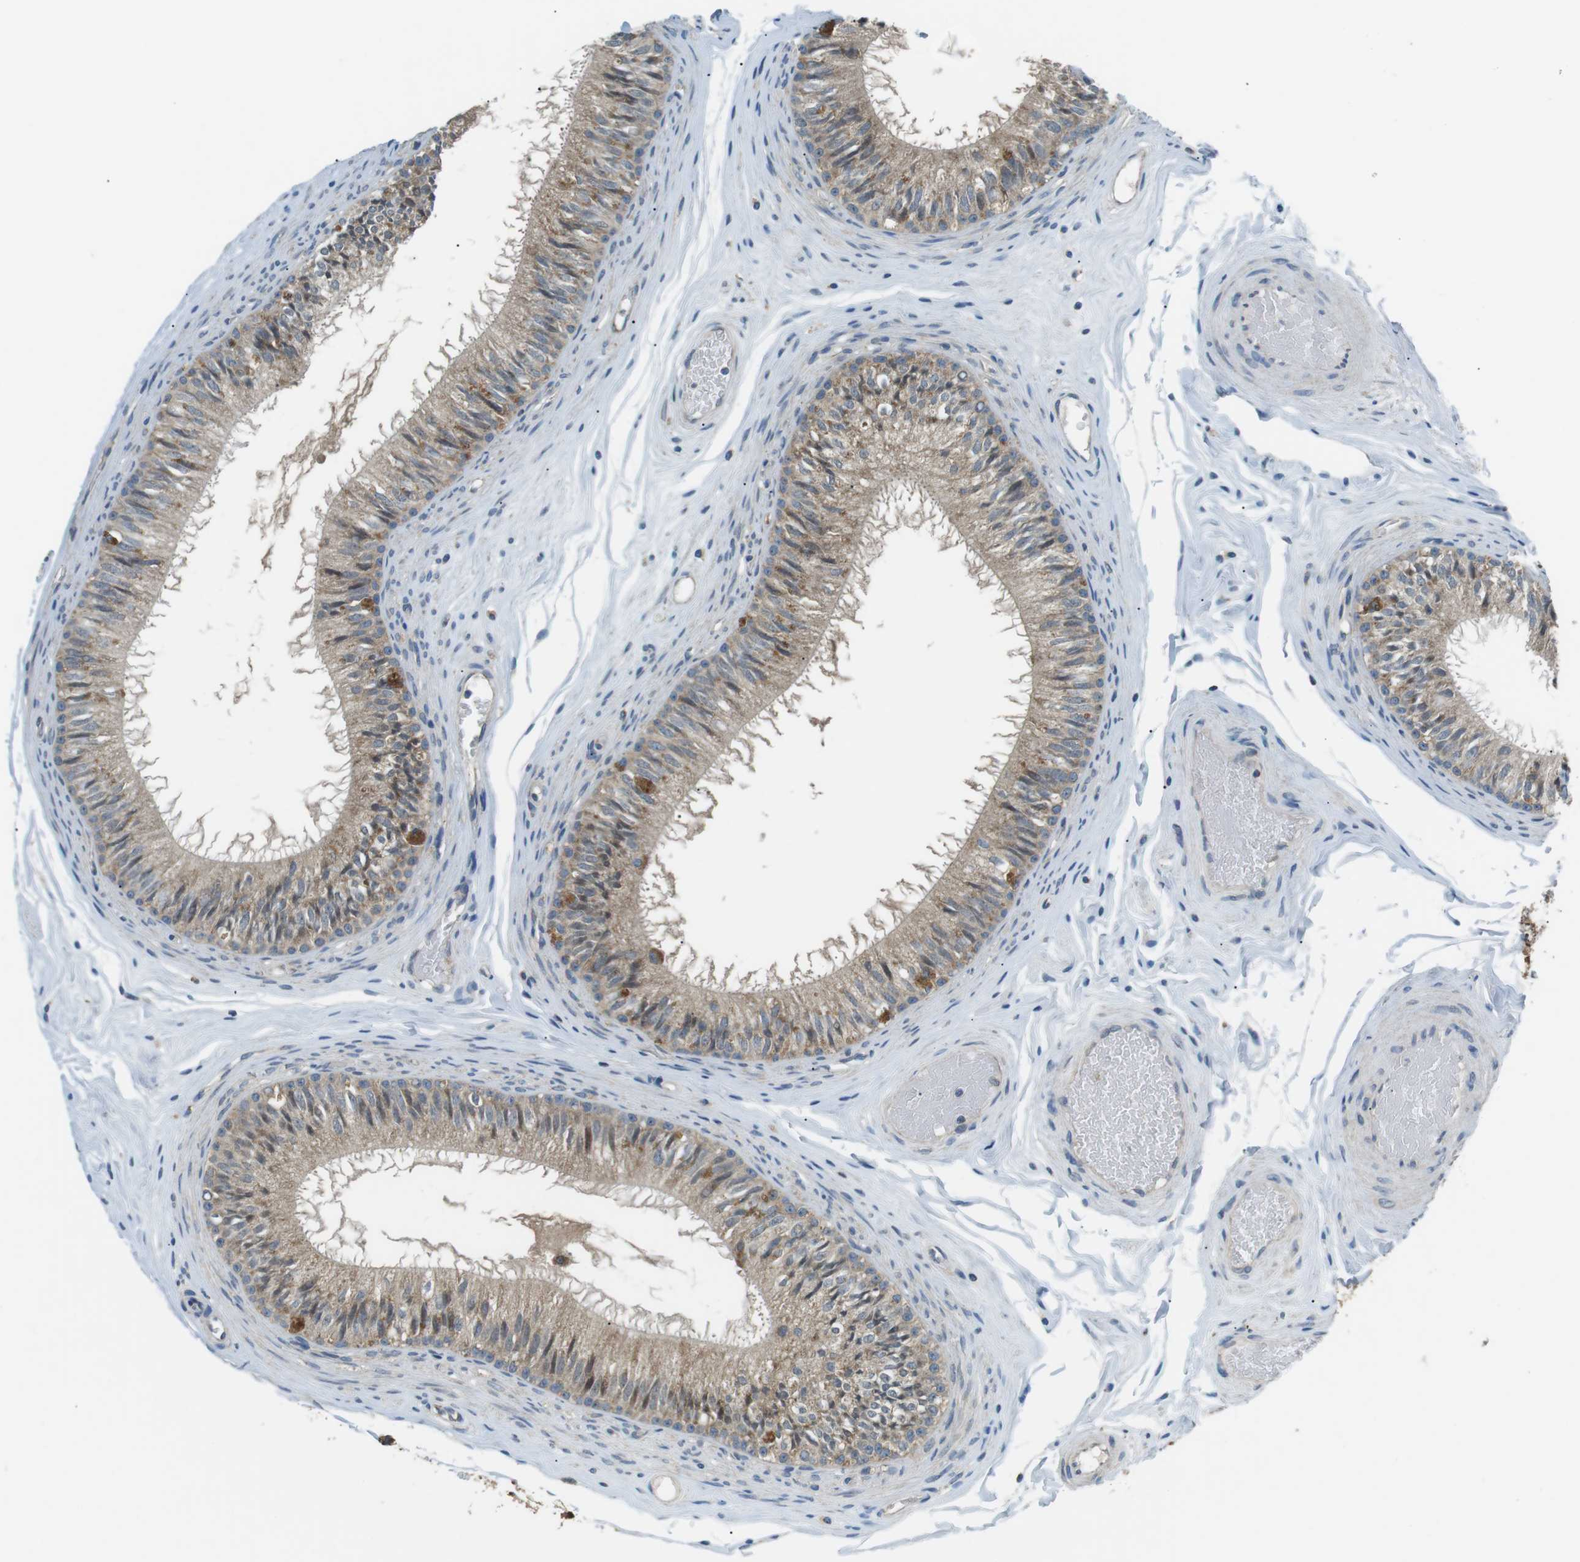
{"staining": {"intensity": "moderate", "quantity": ">75%", "location": "cytoplasmic/membranous"}, "tissue": "epididymis", "cell_type": "Glandular cells", "image_type": "normal", "snomed": [{"axis": "morphology", "description": "Normal tissue, NOS"}, {"axis": "topography", "description": "Testis"}, {"axis": "topography", "description": "Epididymis"}], "caption": "Epididymis stained with IHC exhibits moderate cytoplasmic/membranous positivity in about >75% of glandular cells.", "gene": "BACE1", "patient": {"sex": "male", "age": 36}}